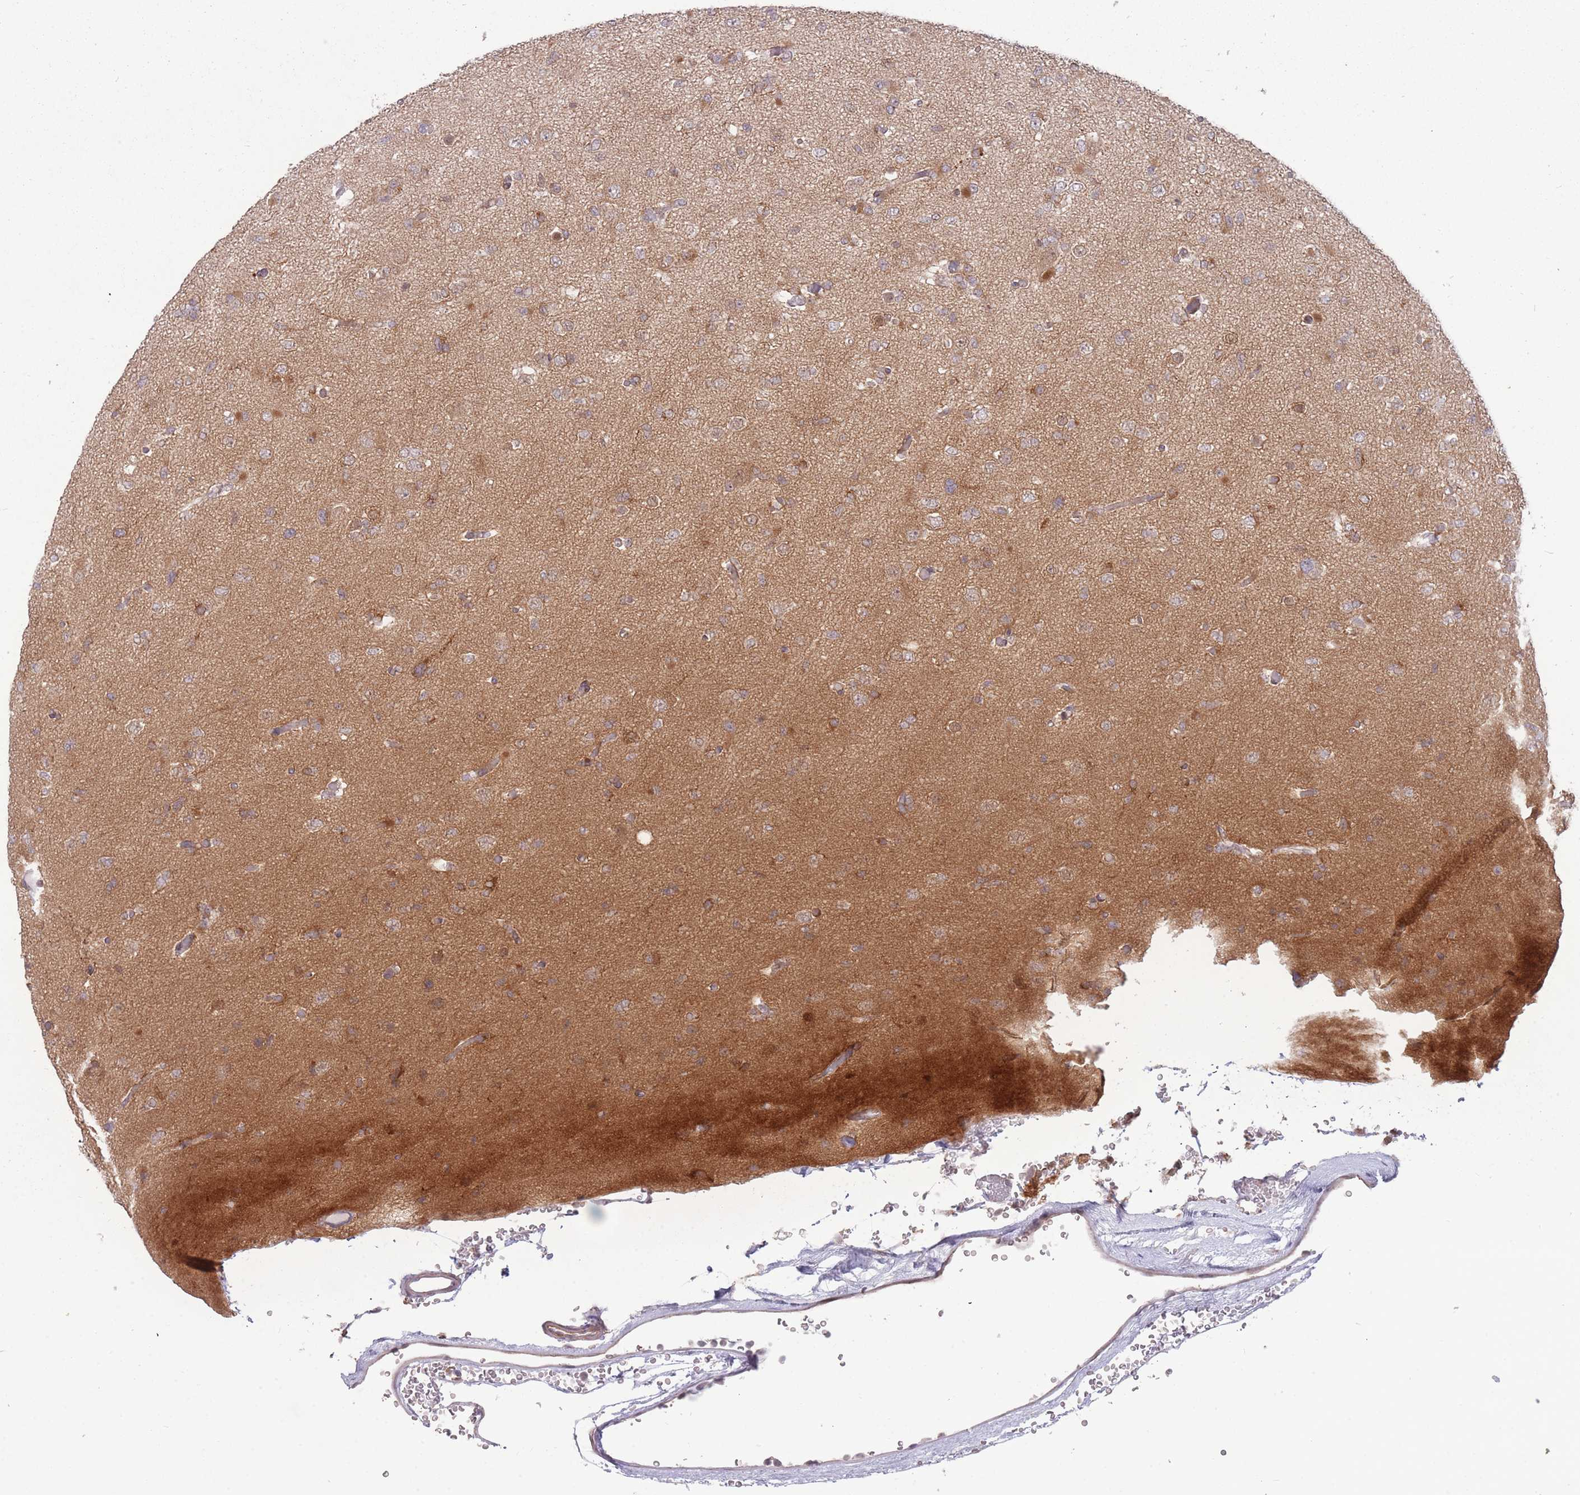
{"staining": {"intensity": "moderate", "quantity": "25%-75%", "location": "cytoplasmic/membranous"}, "tissue": "glioma", "cell_type": "Tumor cells", "image_type": "cancer", "snomed": [{"axis": "morphology", "description": "Glioma, malignant, Low grade"}, {"axis": "topography", "description": "Brain"}], "caption": "Immunohistochemical staining of malignant low-grade glioma displays medium levels of moderate cytoplasmic/membranous positivity in about 25%-75% of tumor cells.", "gene": "DPYSL4", "patient": {"sex": "female", "age": 22}}